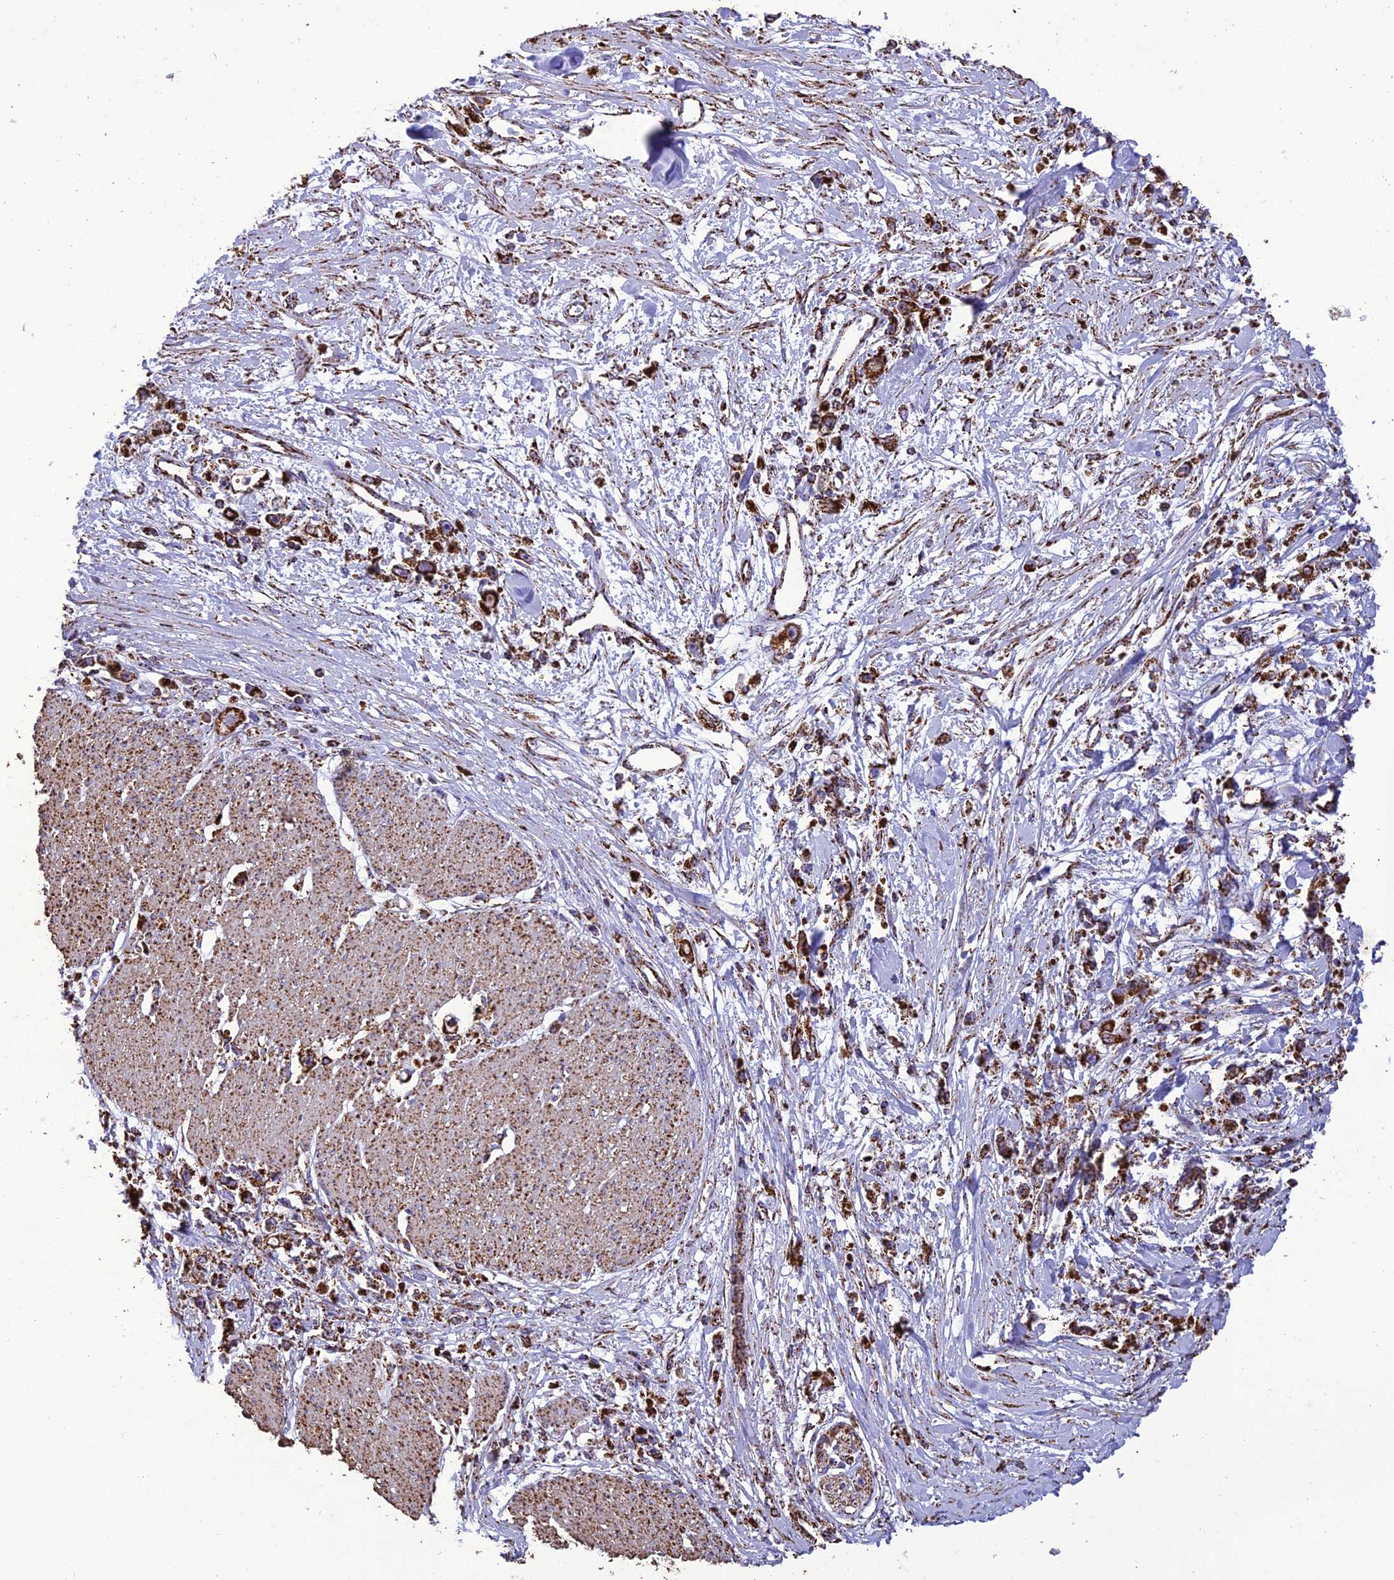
{"staining": {"intensity": "strong", "quantity": ">75%", "location": "cytoplasmic/membranous"}, "tissue": "stomach cancer", "cell_type": "Tumor cells", "image_type": "cancer", "snomed": [{"axis": "morphology", "description": "Adenocarcinoma, NOS"}, {"axis": "topography", "description": "Stomach"}], "caption": "Protein expression analysis of adenocarcinoma (stomach) demonstrates strong cytoplasmic/membranous expression in approximately >75% of tumor cells. Immunohistochemistry (ihc) stains the protein in brown and the nuclei are stained blue.", "gene": "NDUFAF1", "patient": {"sex": "female", "age": 59}}